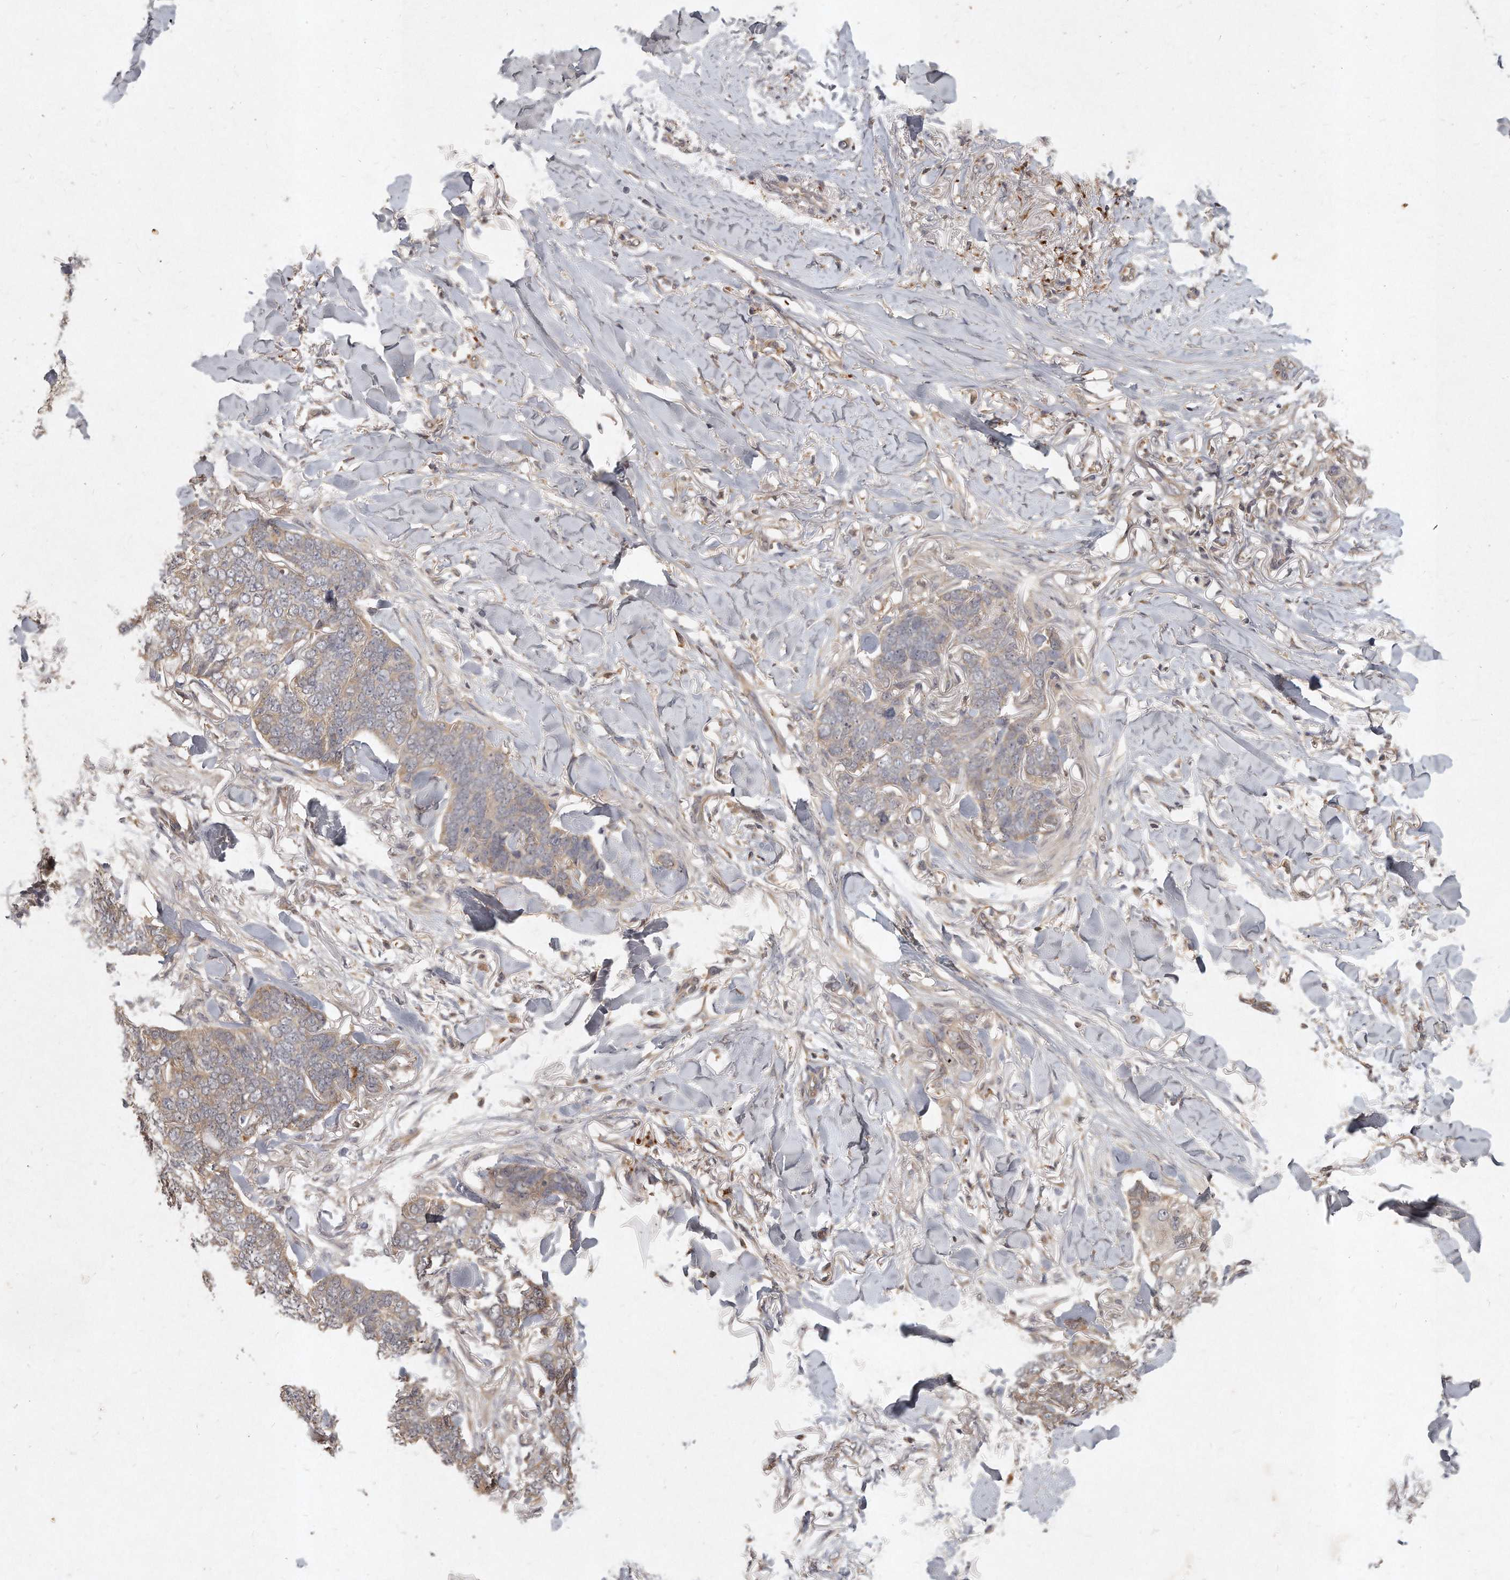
{"staining": {"intensity": "weak", "quantity": "25%-75%", "location": "cytoplasmic/membranous"}, "tissue": "skin cancer", "cell_type": "Tumor cells", "image_type": "cancer", "snomed": [{"axis": "morphology", "description": "Normal tissue, NOS"}, {"axis": "morphology", "description": "Basal cell carcinoma"}, {"axis": "topography", "description": "Skin"}], "caption": "Skin basal cell carcinoma was stained to show a protein in brown. There is low levels of weak cytoplasmic/membranous expression in approximately 25%-75% of tumor cells.", "gene": "LGALS8", "patient": {"sex": "male", "age": 77}}